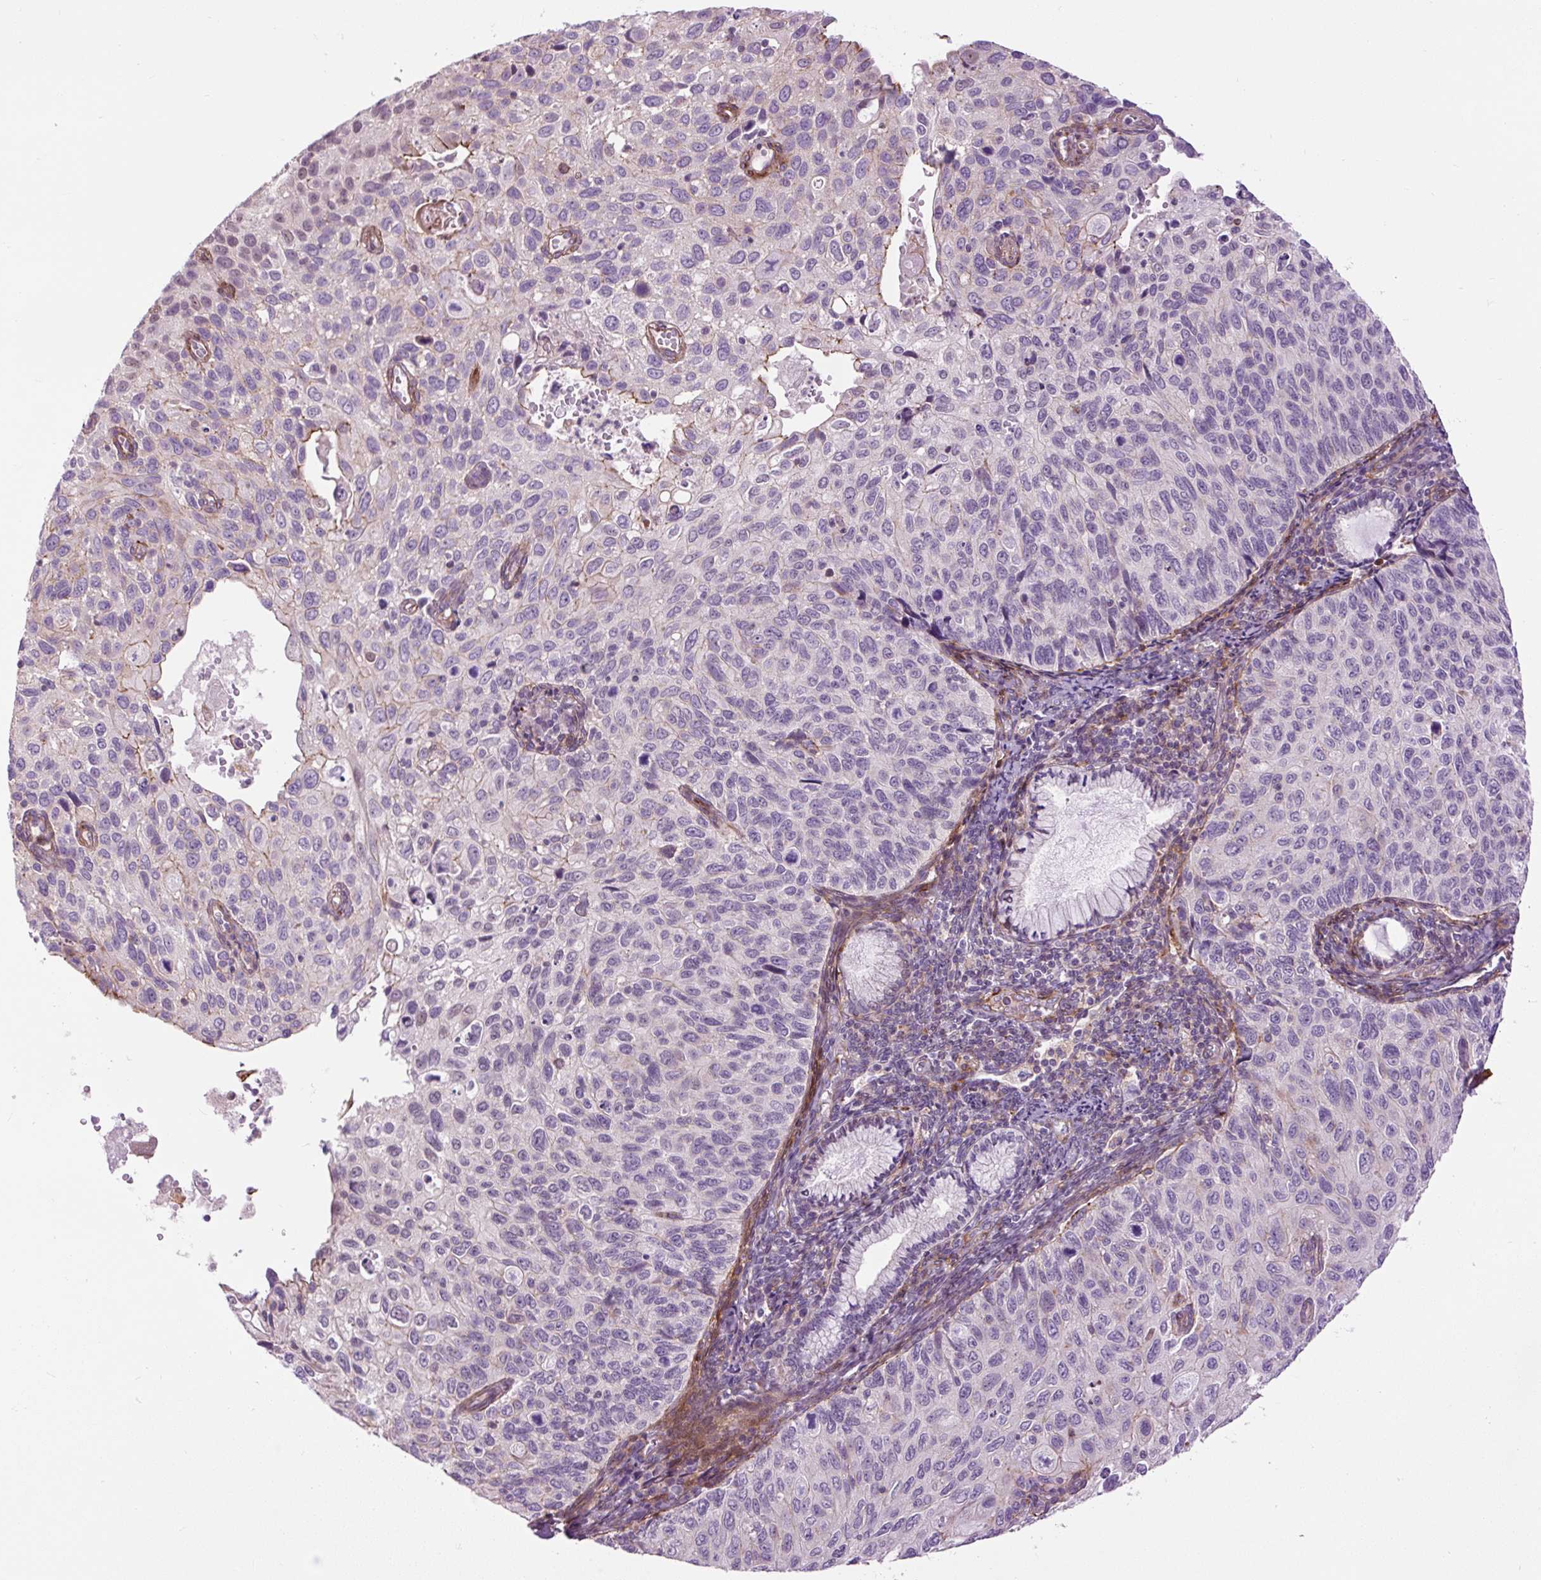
{"staining": {"intensity": "weak", "quantity": "<25%", "location": "cytoplasmic/membranous"}, "tissue": "cervical cancer", "cell_type": "Tumor cells", "image_type": "cancer", "snomed": [{"axis": "morphology", "description": "Squamous cell carcinoma, NOS"}, {"axis": "topography", "description": "Cervix"}], "caption": "High power microscopy image of an immunohistochemistry micrograph of cervical cancer, revealing no significant positivity in tumor cells.", "gene": "ZNF197", "patient": {"sex": "female", "age": 70}}